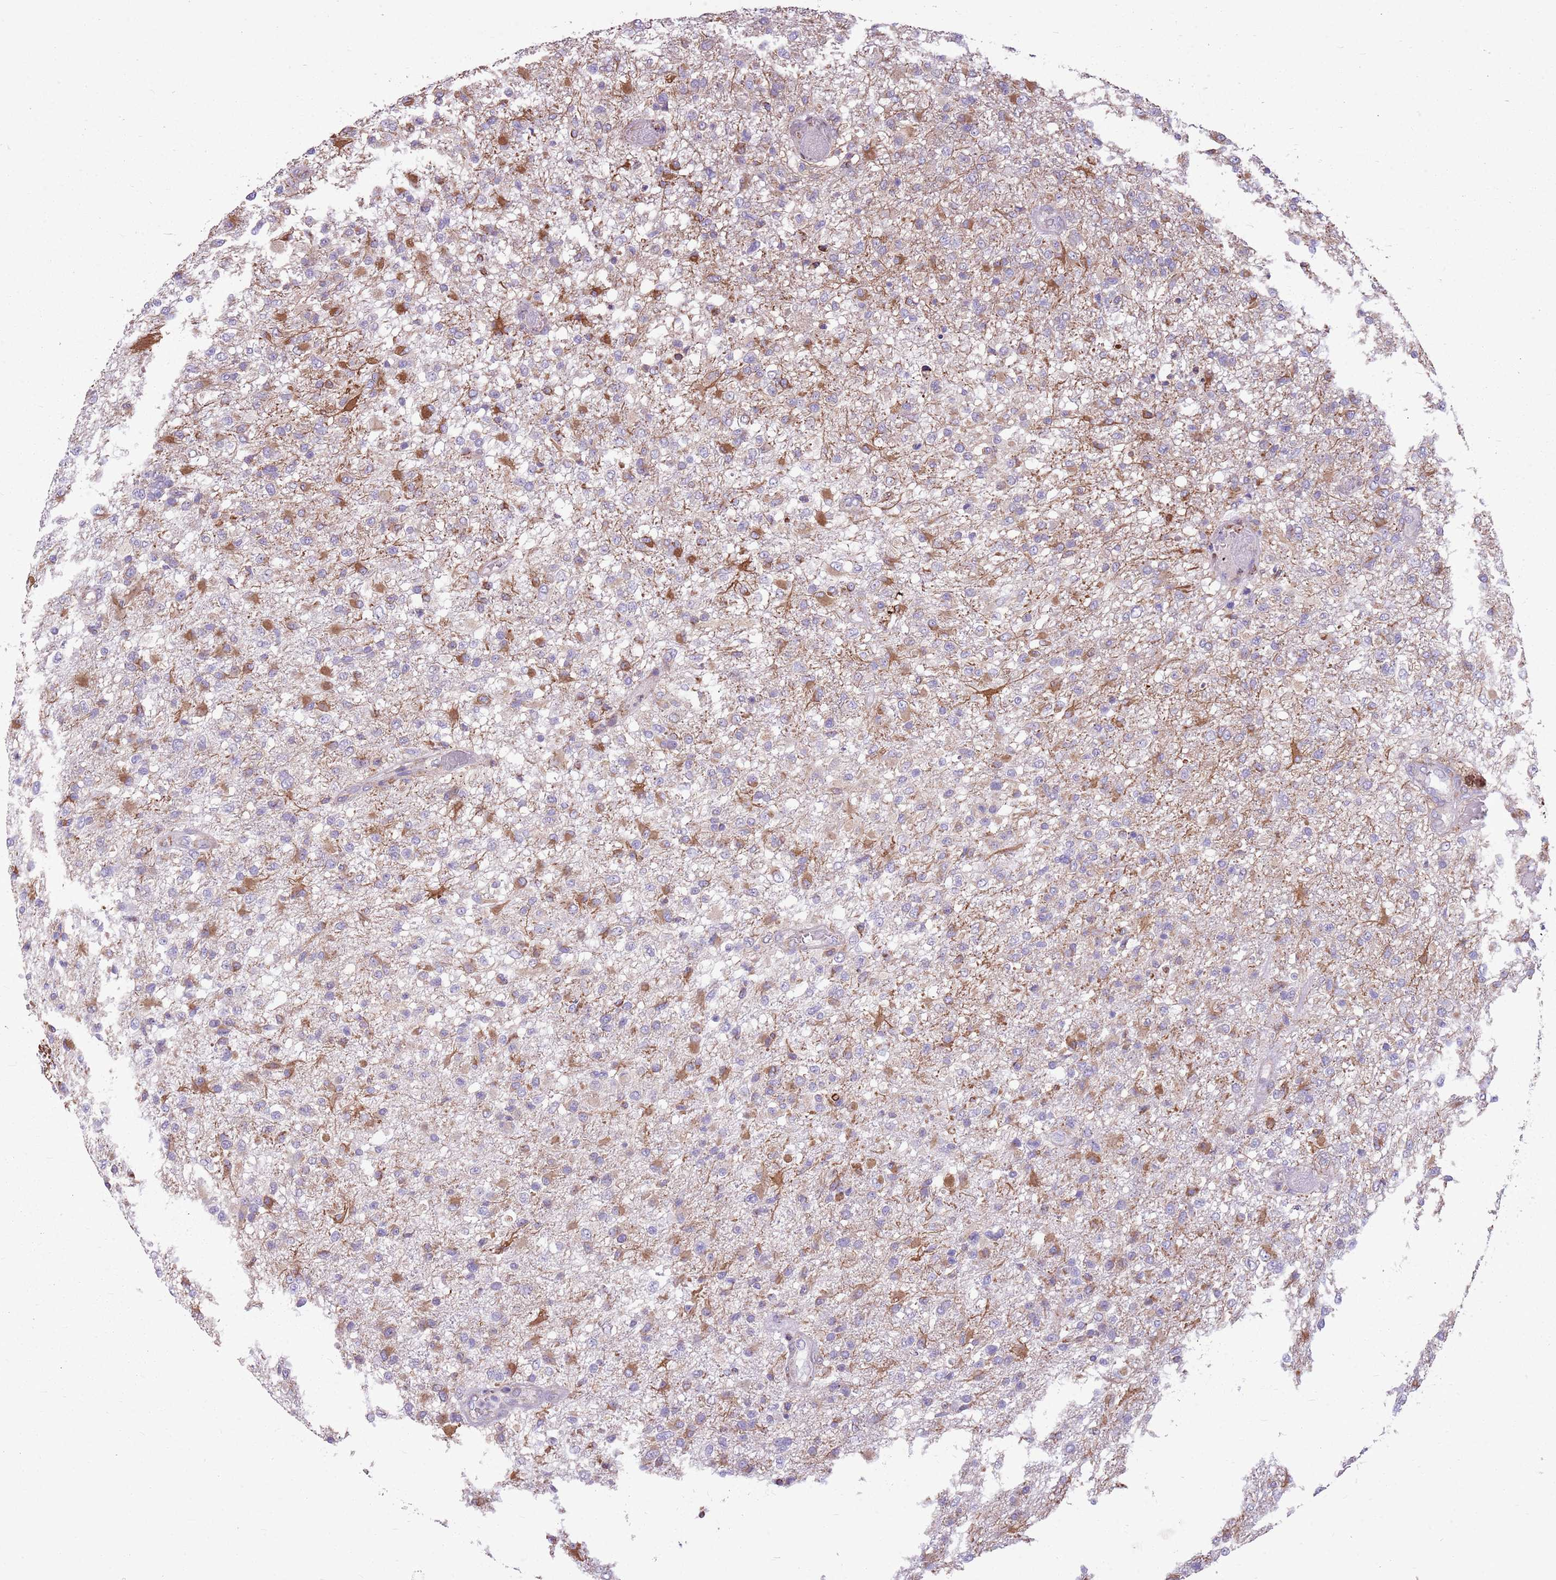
{"staining": {"intensity": "moderate", "quantity": "25%-75%", "location": "cytoplasmic/membranous"}, "tissue": "glioma", "cell_type": "Tumor cells", "image_type": "cancer", "snomed": [{"axis": "morphology", "description": "Glioma, malignant, High grade"}, {"axis": "topography", "description": "Brain"}], "caption": "IHC micrograph of neoplastic tissue: glioma stained using immunohistochemistry (IHC) displays medium levels of moderate protein expression localized specifically in the cytoplasmic/membranous of tumor cells, appearing as a cytoplasmic/membranous brown color.", "gene": "KCTD19", "patient": {"sex": "female", "age": 74}}